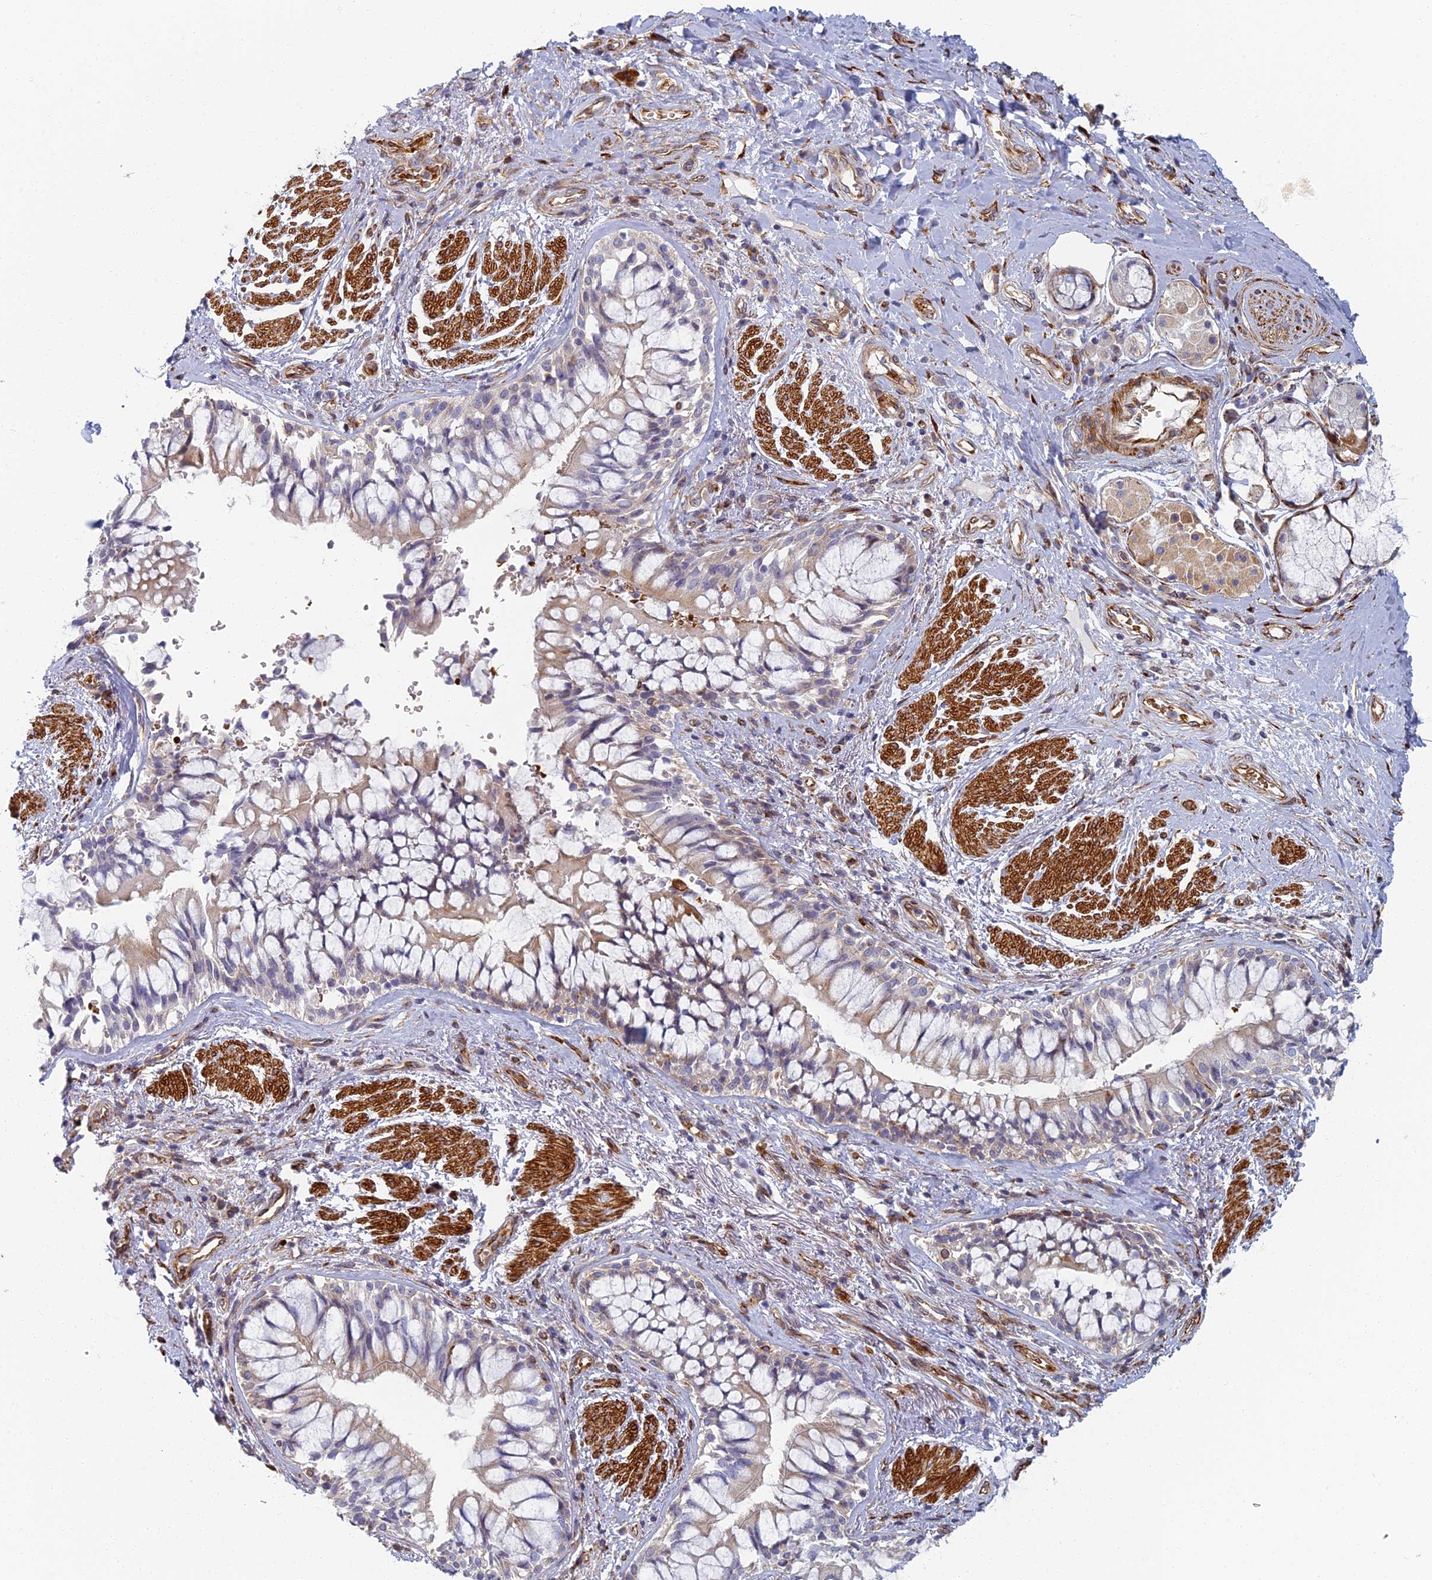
{"staining": {"intensity": "moderate", "quantity": ">75%", "location": "cytoplasmic/membranous"}, "tissue": "soft tissue", "cell_type": "Fibroblasts", "image_type": "normal", "snomed": [{"axis": "morphology", "description": "Normal tissue, NOS"}, {"axis": "morphology", "description": "Squamous cell carcinoma, NOS"}, {"axis": "topography", "description": "Bronchus"}, {"axis": "topography", "description": "Lung"}], "caption": "Immunohistochemistry (IHC) of benign human soft tissue exhibits medium levels of moderate cytoplasmic/membranous staining in about >75% of fibroblasts. (IHC, brightfield microscopy, high magnification).", "gene": "ABCB10", "patient": {"sex": "male", "age": 64}}